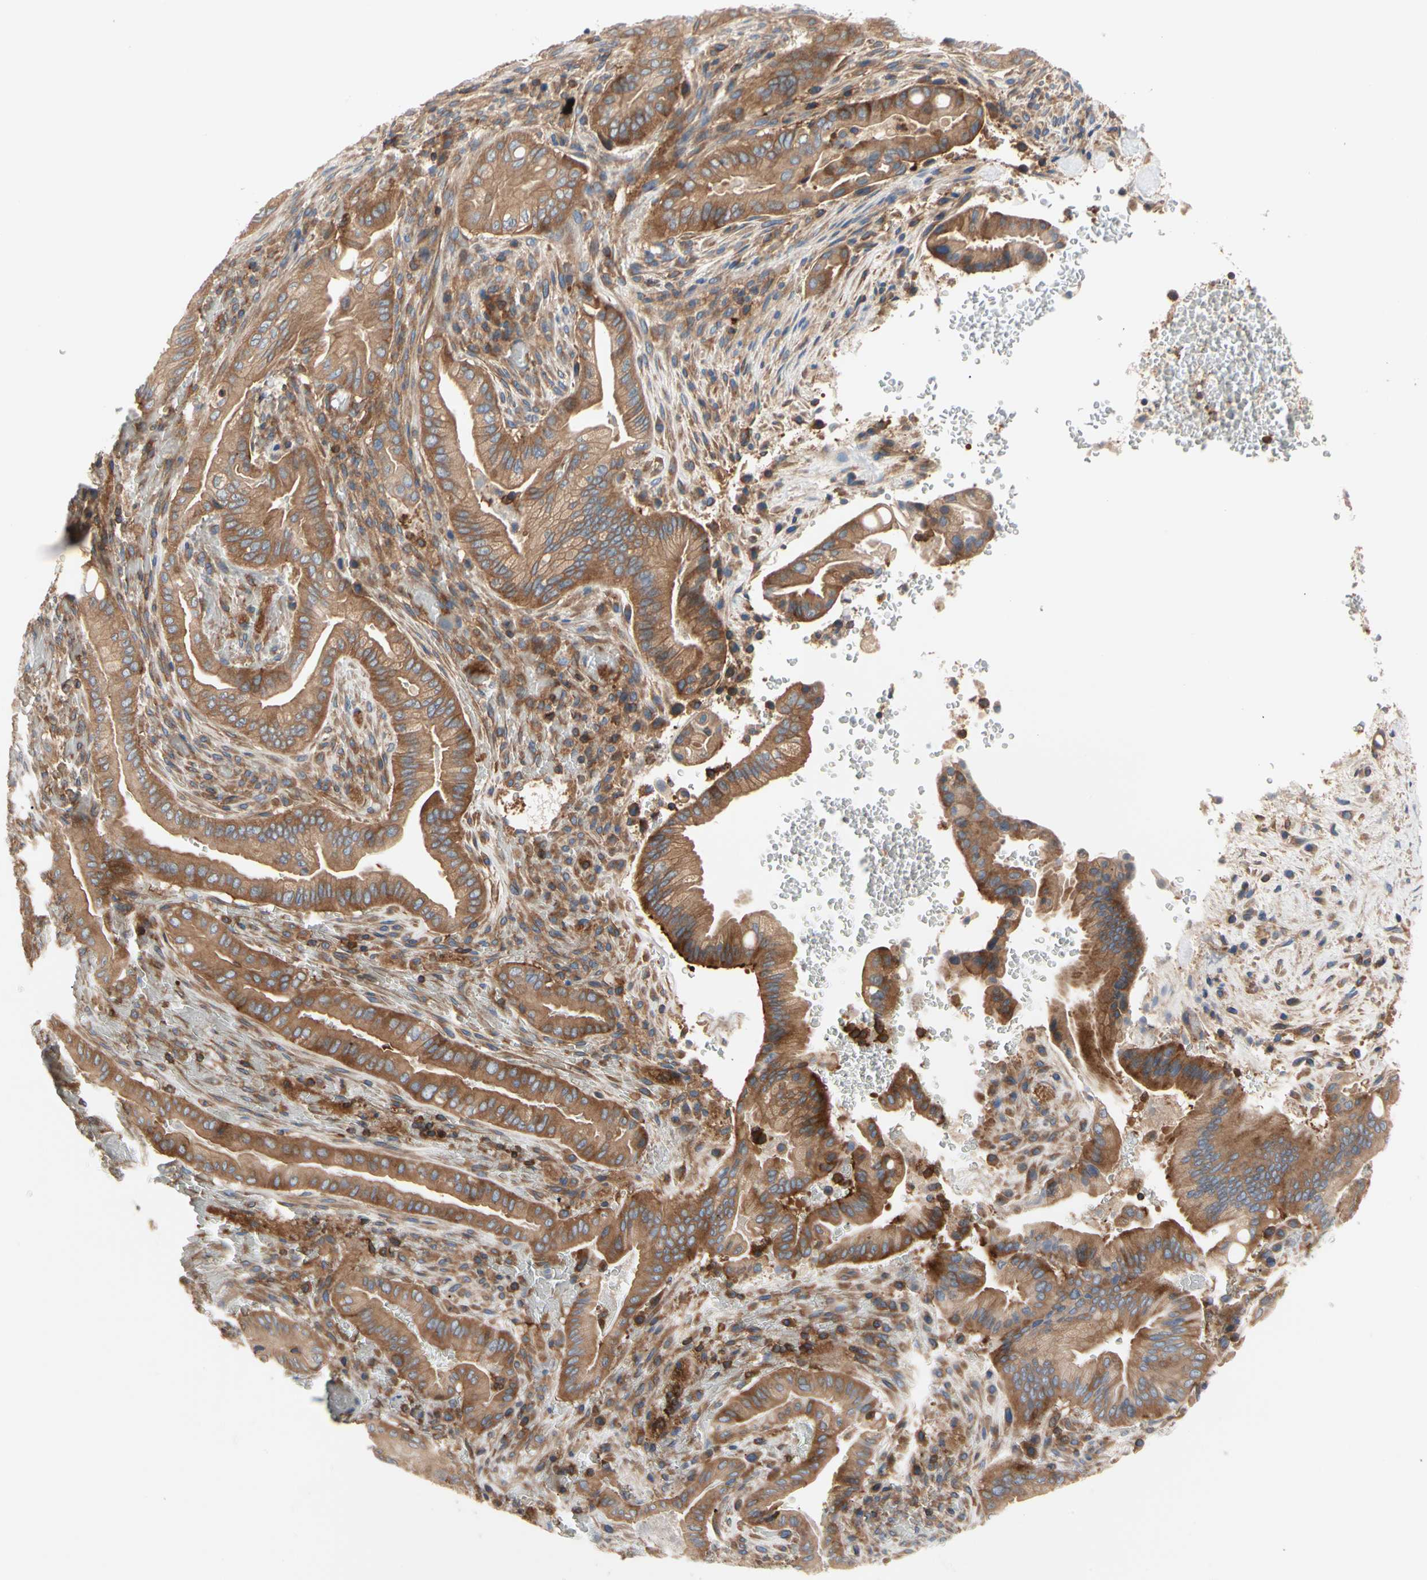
{"staining": {"intensity": "strong", "quantity": ">75%", "location": "cytoplasmic/membranous"}, "tissue": "liver cancer", "cell_type": "Tumor cells", "image_type": "cancer", "snomed": [{"axis": "morphology", "description": "Cholangiocarcinoma"}, {"axis": "topography", "description": "Liver"}], "caption": "DAB (3,3'-diaminobenzidine) immunohistochemical staining of liver cholangiocarcinoma shows strong cytoplasmic/membranous protein positivity in about >75% of tumor cells.", "gene": "ROCK1", "patient": {"sex": "female", "age": 68}}